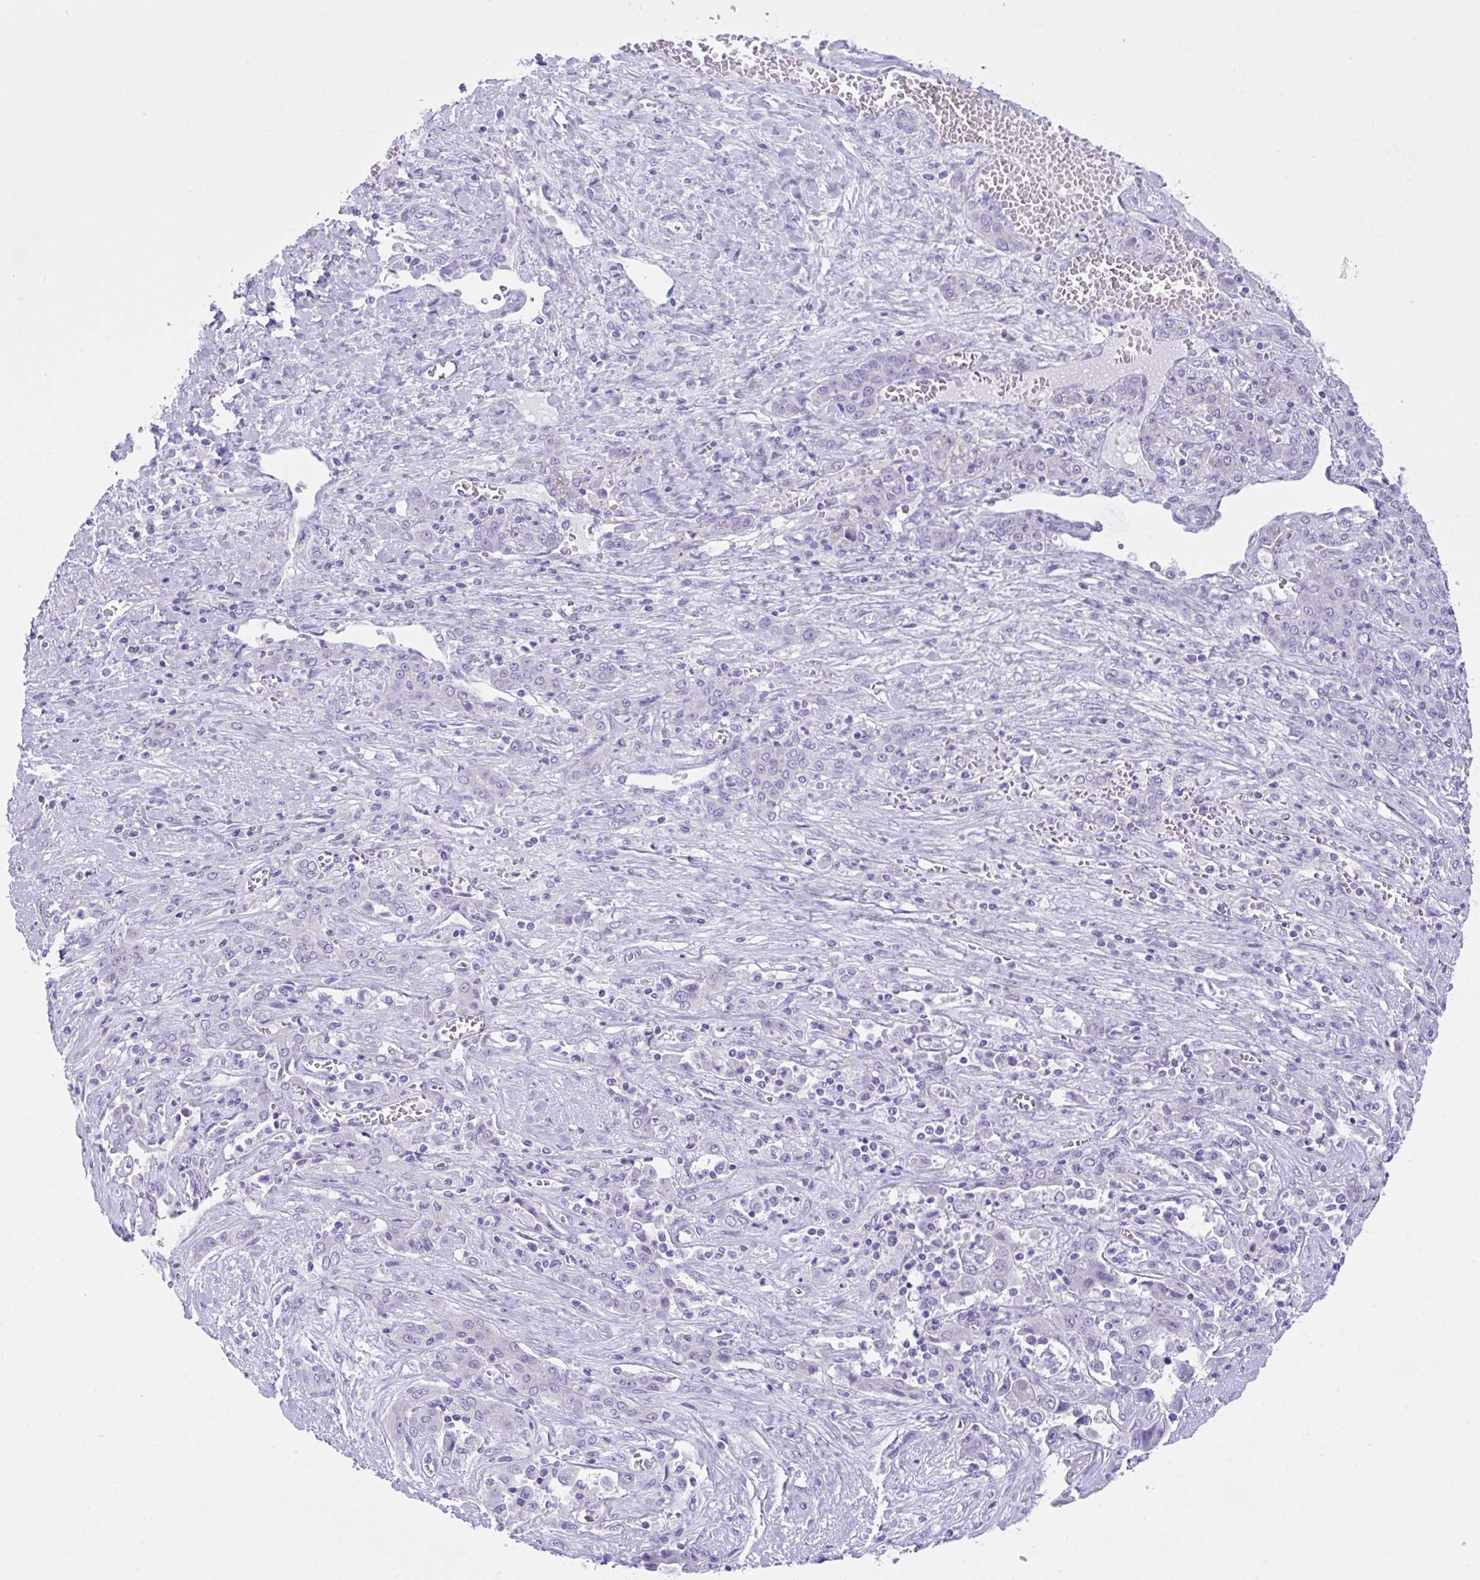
{"staining": {"intensity": "negative", "quantity": "none", "location": "none"}, "tissue": "liver cancer", "cell_type": "Tumor cells", "image_type": "cancer", "snomed": [{"axis": "morphology", "description": "Cholangiocarcinoma"}, {"axis": "topography", "description": "Liver"}], "caption": "Liver cancer stained for a protein using IHC reveals no staining tumor cells.", "gene": "TMEM106B", "patient": {"sex": "female", "age": 52}}